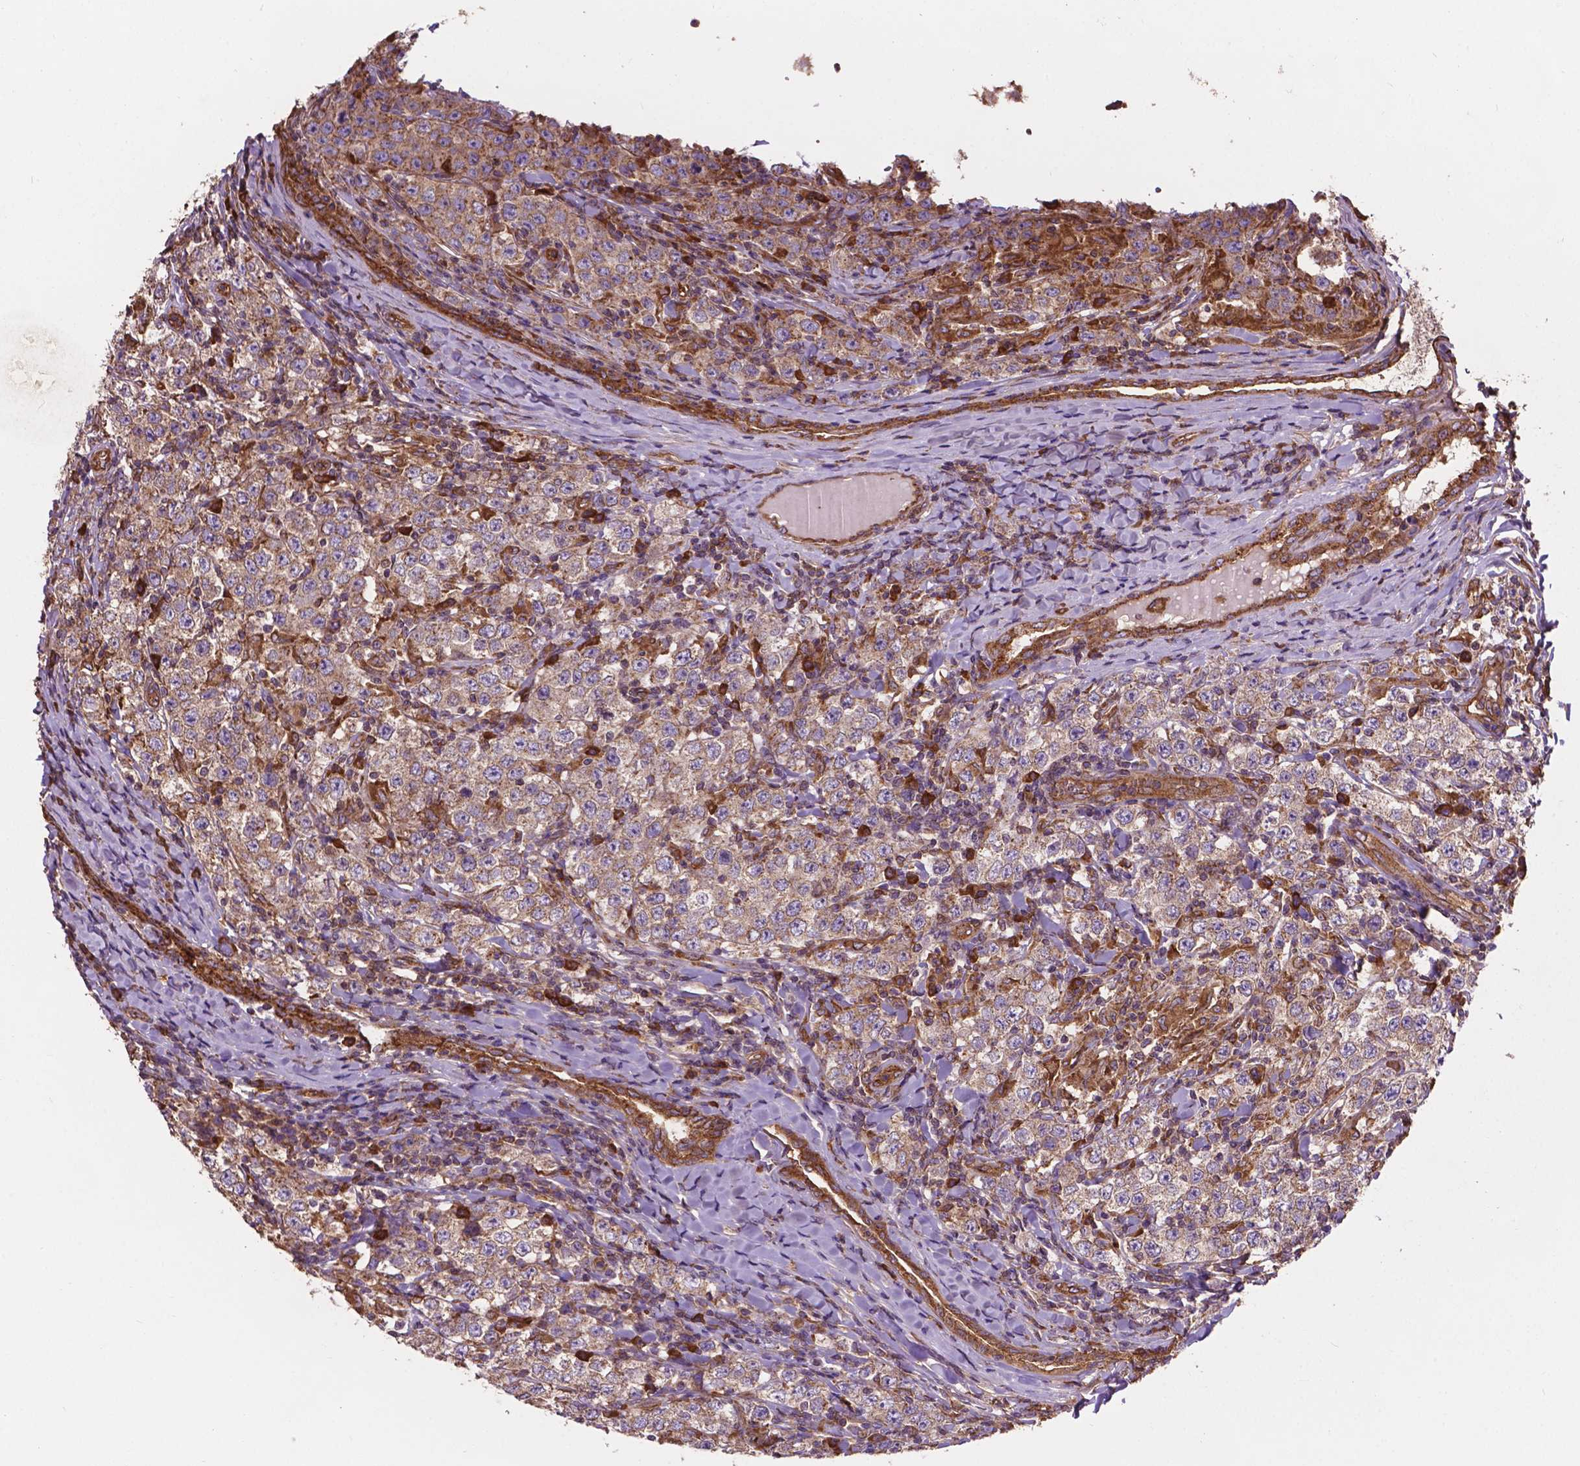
{"staining": {"intensity": "weak", "quantity": "25%-75%", "location": "cytoplasmic/membranous"}, "tissue": "testis cancer", "cell_type": "Tumor cells", "image_type": "cancer", "snomed": [{"axis": "morphology", "description": "Seminoma, NOS"}, {"axis": "morphology", "description": "Carcinoma, Embryonal, NOS"}, {"axis": "topography", "description": "Testis"}], "caption": "Testis cancer stained with DAB (3,3'-diaminobenzidine) IHC exhibits low levels of weak cytoplasmic/membranous expression in approximately 25%-75% of tumor cells.", "gene": "CCDC71L", "patient": {"sex": "male", "age": 41}}